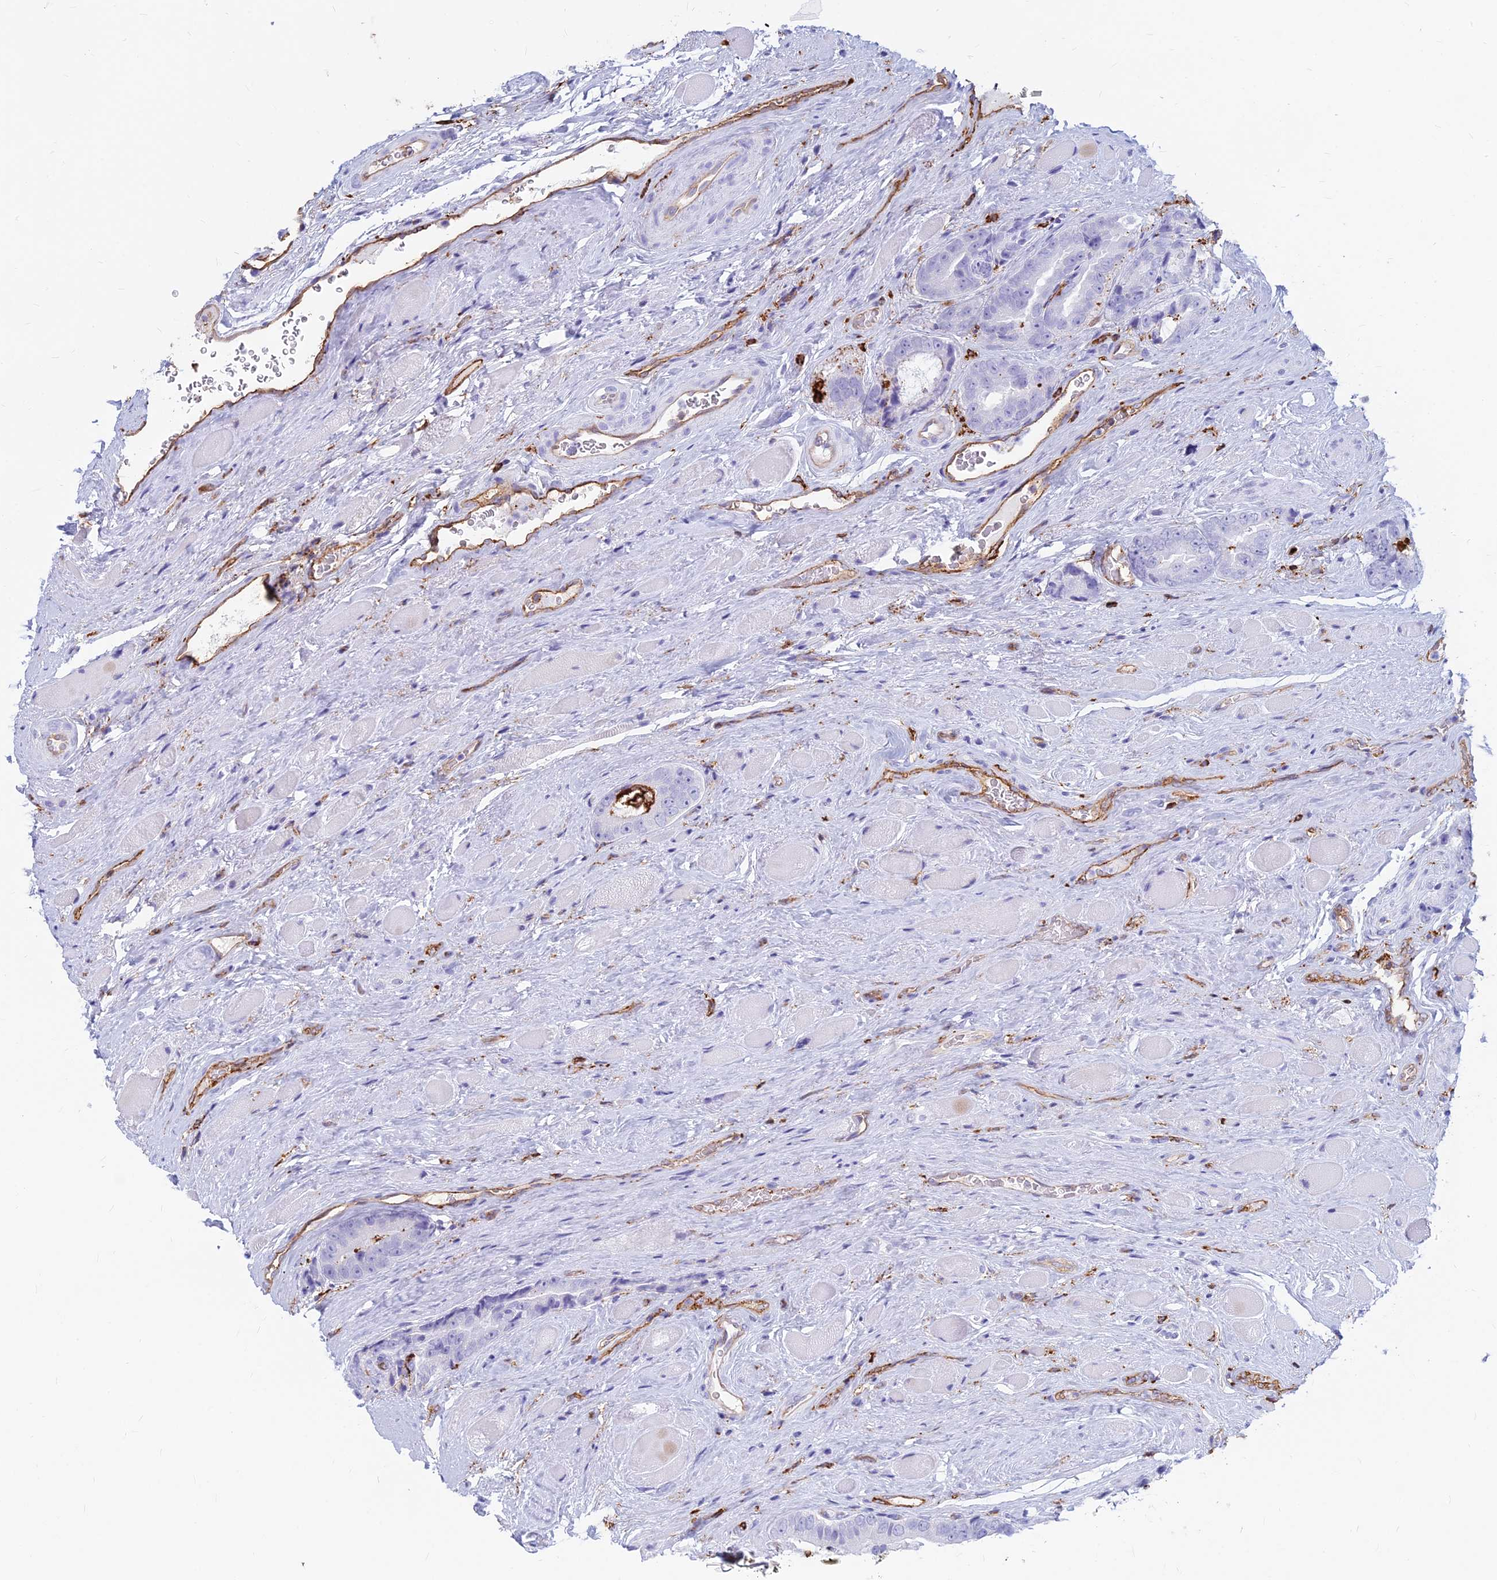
{"staining": {"intensity": "negative", "quantity": "none", "location": "none"}, "tissue": "prostate cancer", "cell_type": "Tumor cells", "image_type": "cancer", "snomed": [{"axis": "morphology", "description": "Adenocarcinoma, High grade"}, {"axis": "topography", "description": "Prostate"}], "caption": "An immunohistochemistry (IHC) histopathology image of prostate adenocarcinoma (high-grade) is shown. There is no staining in tumor cells of prostate adenocarcinoma (high-grade).", "gene": "HLA-DRB1", "patient": {"sex": "male", "age": 72}}